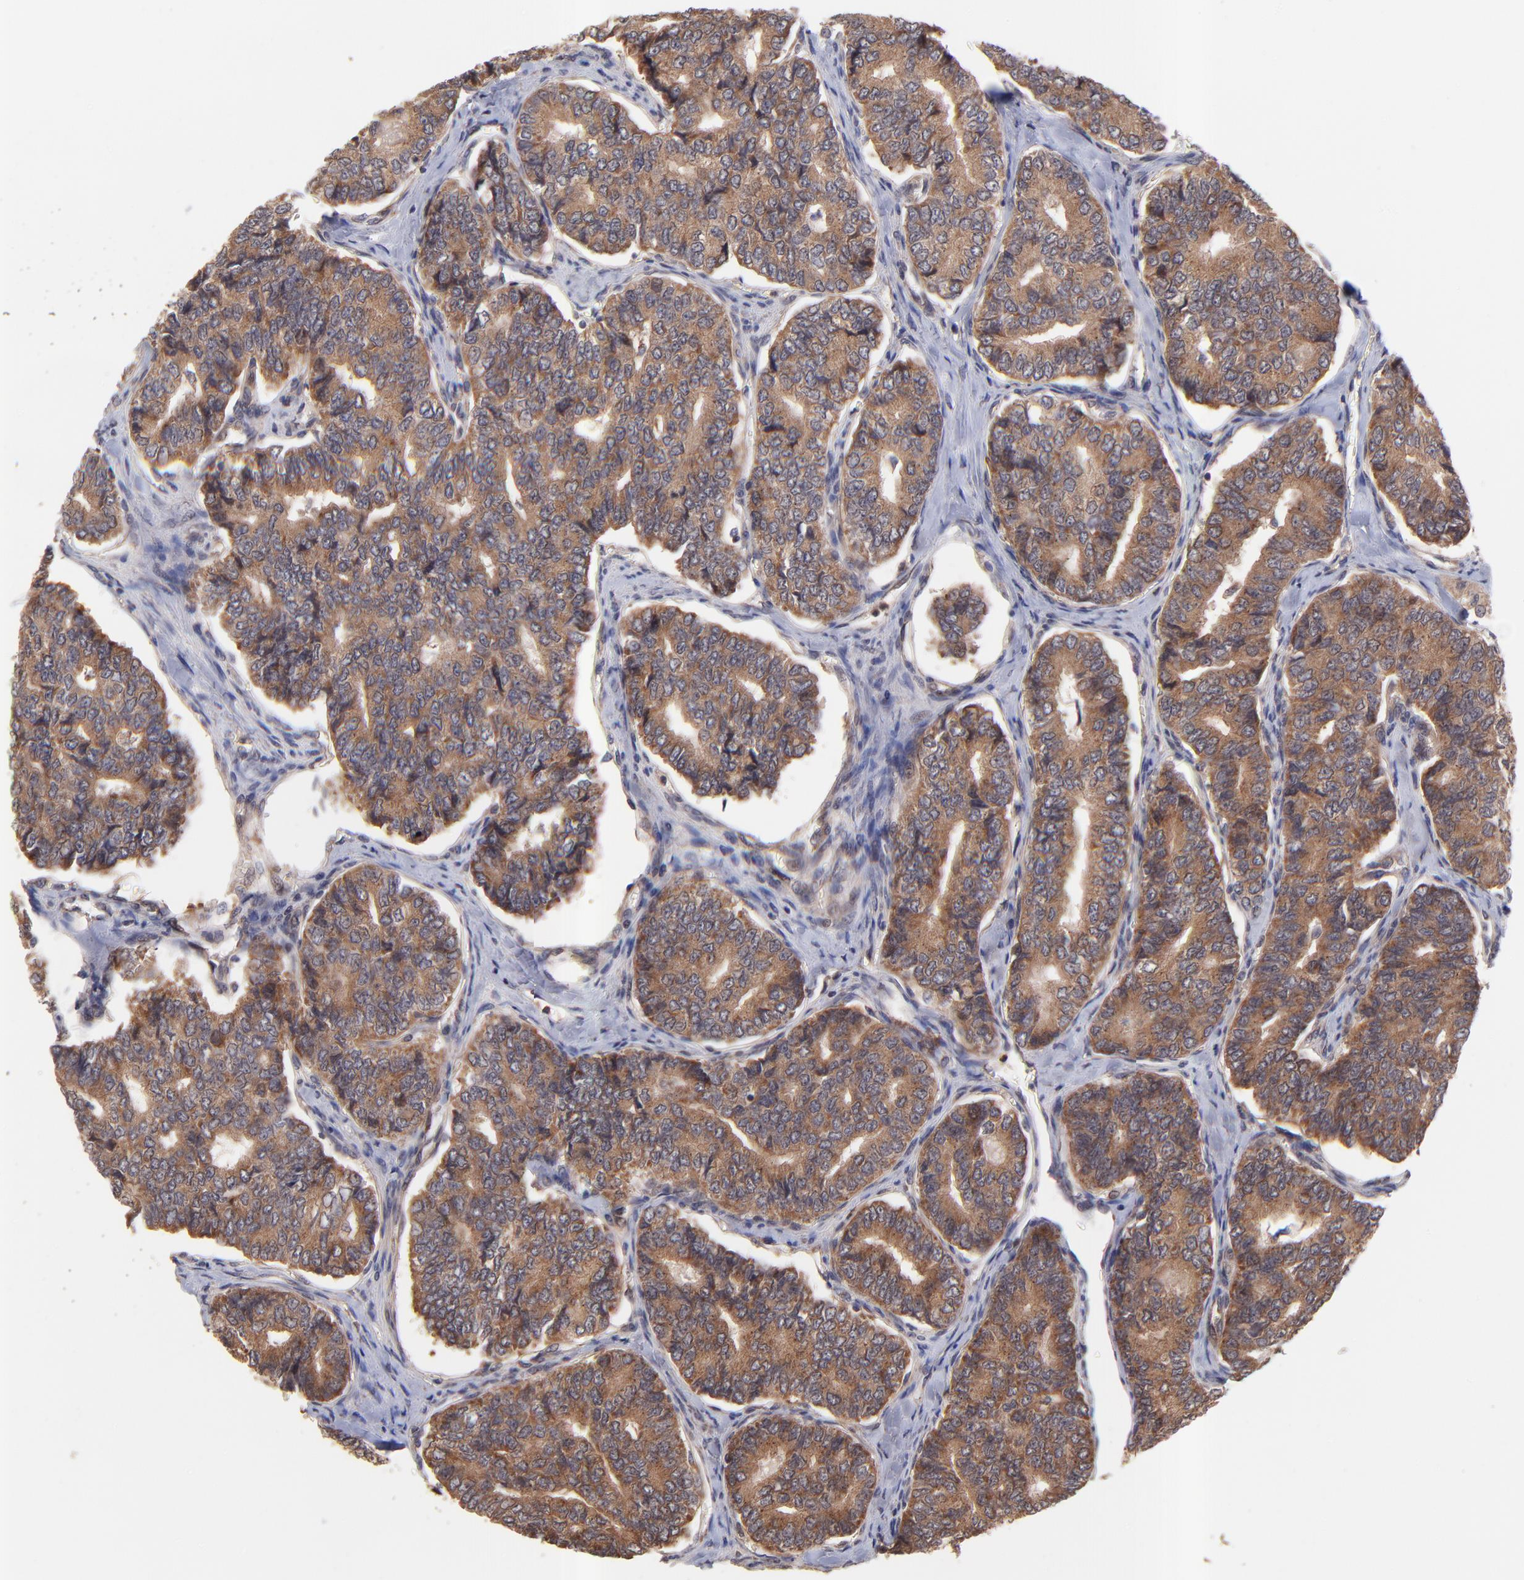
{"staining": {"intensity": "strong", "quantity": ">75%", "location": "cytoplasmic/membranous"}, "tissue": "thyroid cancer", "cell_type": "Tumor cells", "image_type": "cancer", "snomed": [{"axis": "morphology", "description": "Papillary adenocarcinoma, NOS"}, {"axis": "topography", "description": "Thyroid gland"}], "caption": "DAB immunohistochemical staining of thyroid papillary adenocarcinoma exhibits strong cytoplasmic/membranous protein expression in approximately >75% of tumor cells.", "gene": "BAIAP2L2", "patient": {"sex": "female", "age": 35}}